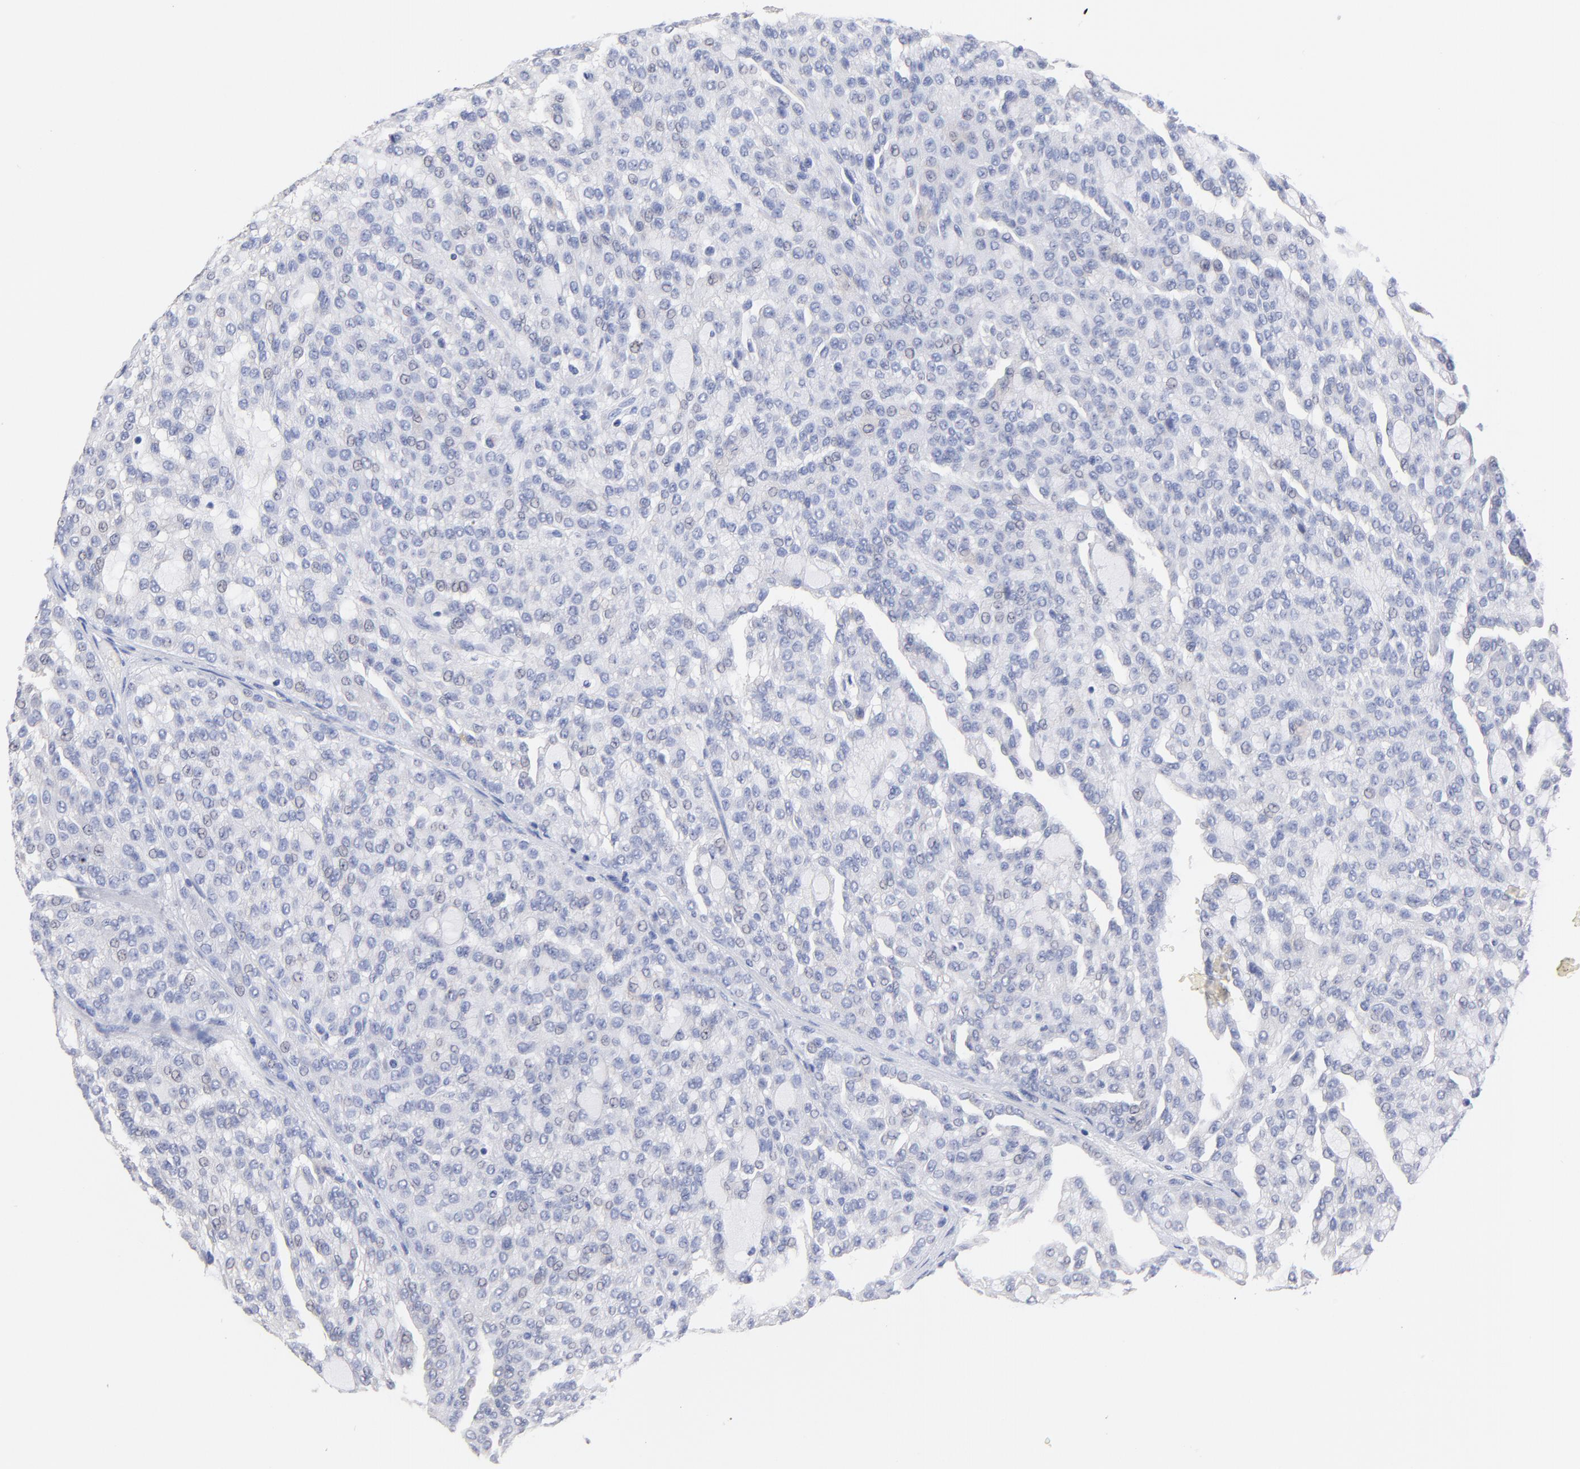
{"staining": {"intensity": "negative", "quantity": "none", "location": "none"}, "tissue": "renal cancer", "cell_type": "Tumor cells", "image_type": "cancer", "snomed": [{"axis": "morphology", "description": "Adenocarcinoma, NOS"}, {"axis": "topography", "description": "Kidney"}], "caption": "Image shows no protein expression in tumor cells of adenocarcinoma (renal) tissue.", "gene": "LAX1", "patient": {"sex": "male", "age": 63}}